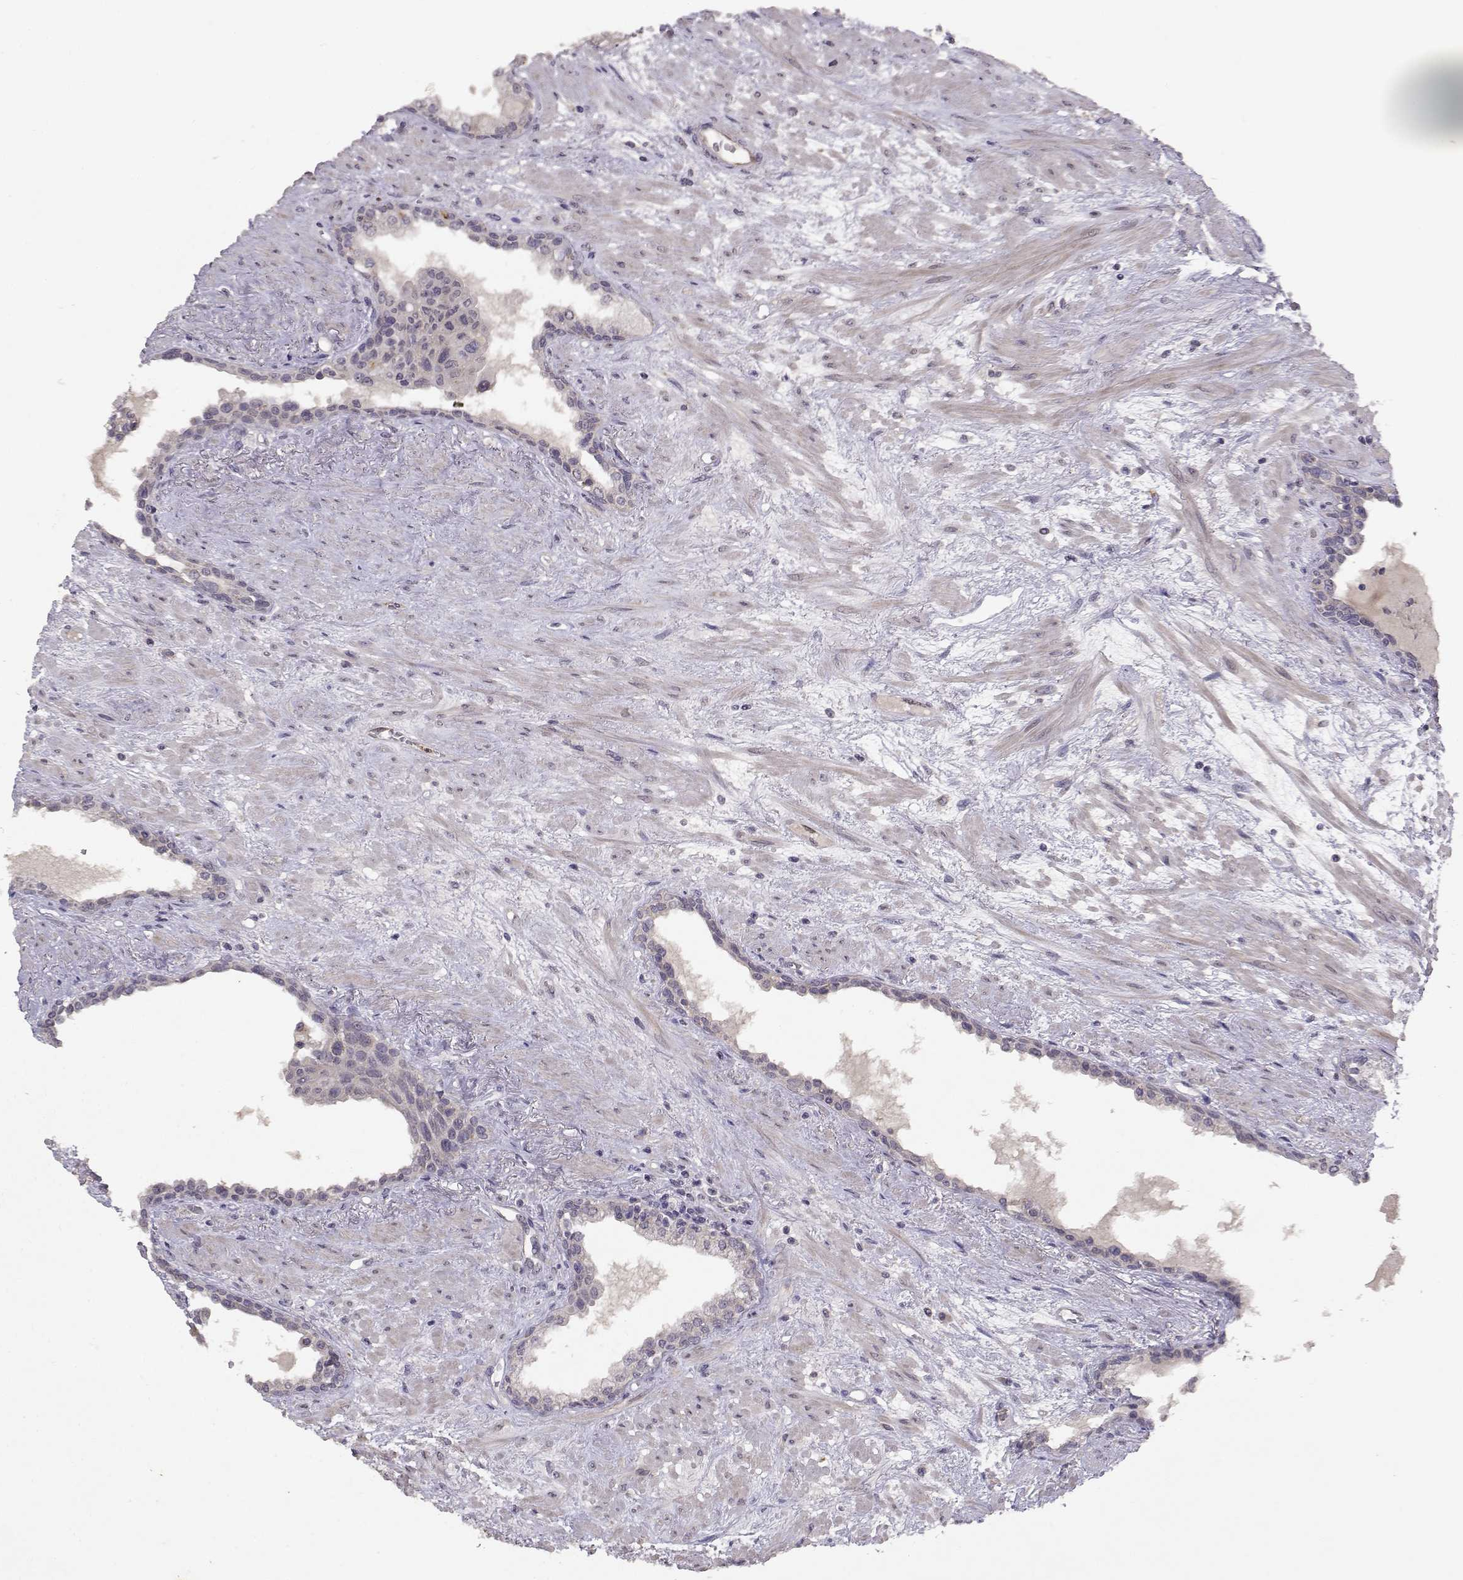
{"staining": {"intensity": "negative", "quantity": "none", "location": "none"}, "tissue": "prostate", "cell_type": "Glandular cells", "image_type": "normal", "snomed": [{"axis": "morphology", "description": "Normal tissue, NOS"}, {"axis": "topography", "description": "Prostate"}], "caption": "High power microscopy image of an immunohistochemistry photomicrograph of benign prostate, revealing no significant positivity in glandular cells.", "gene": "BMX", "patient": {"sex": "male", "age": 63}}